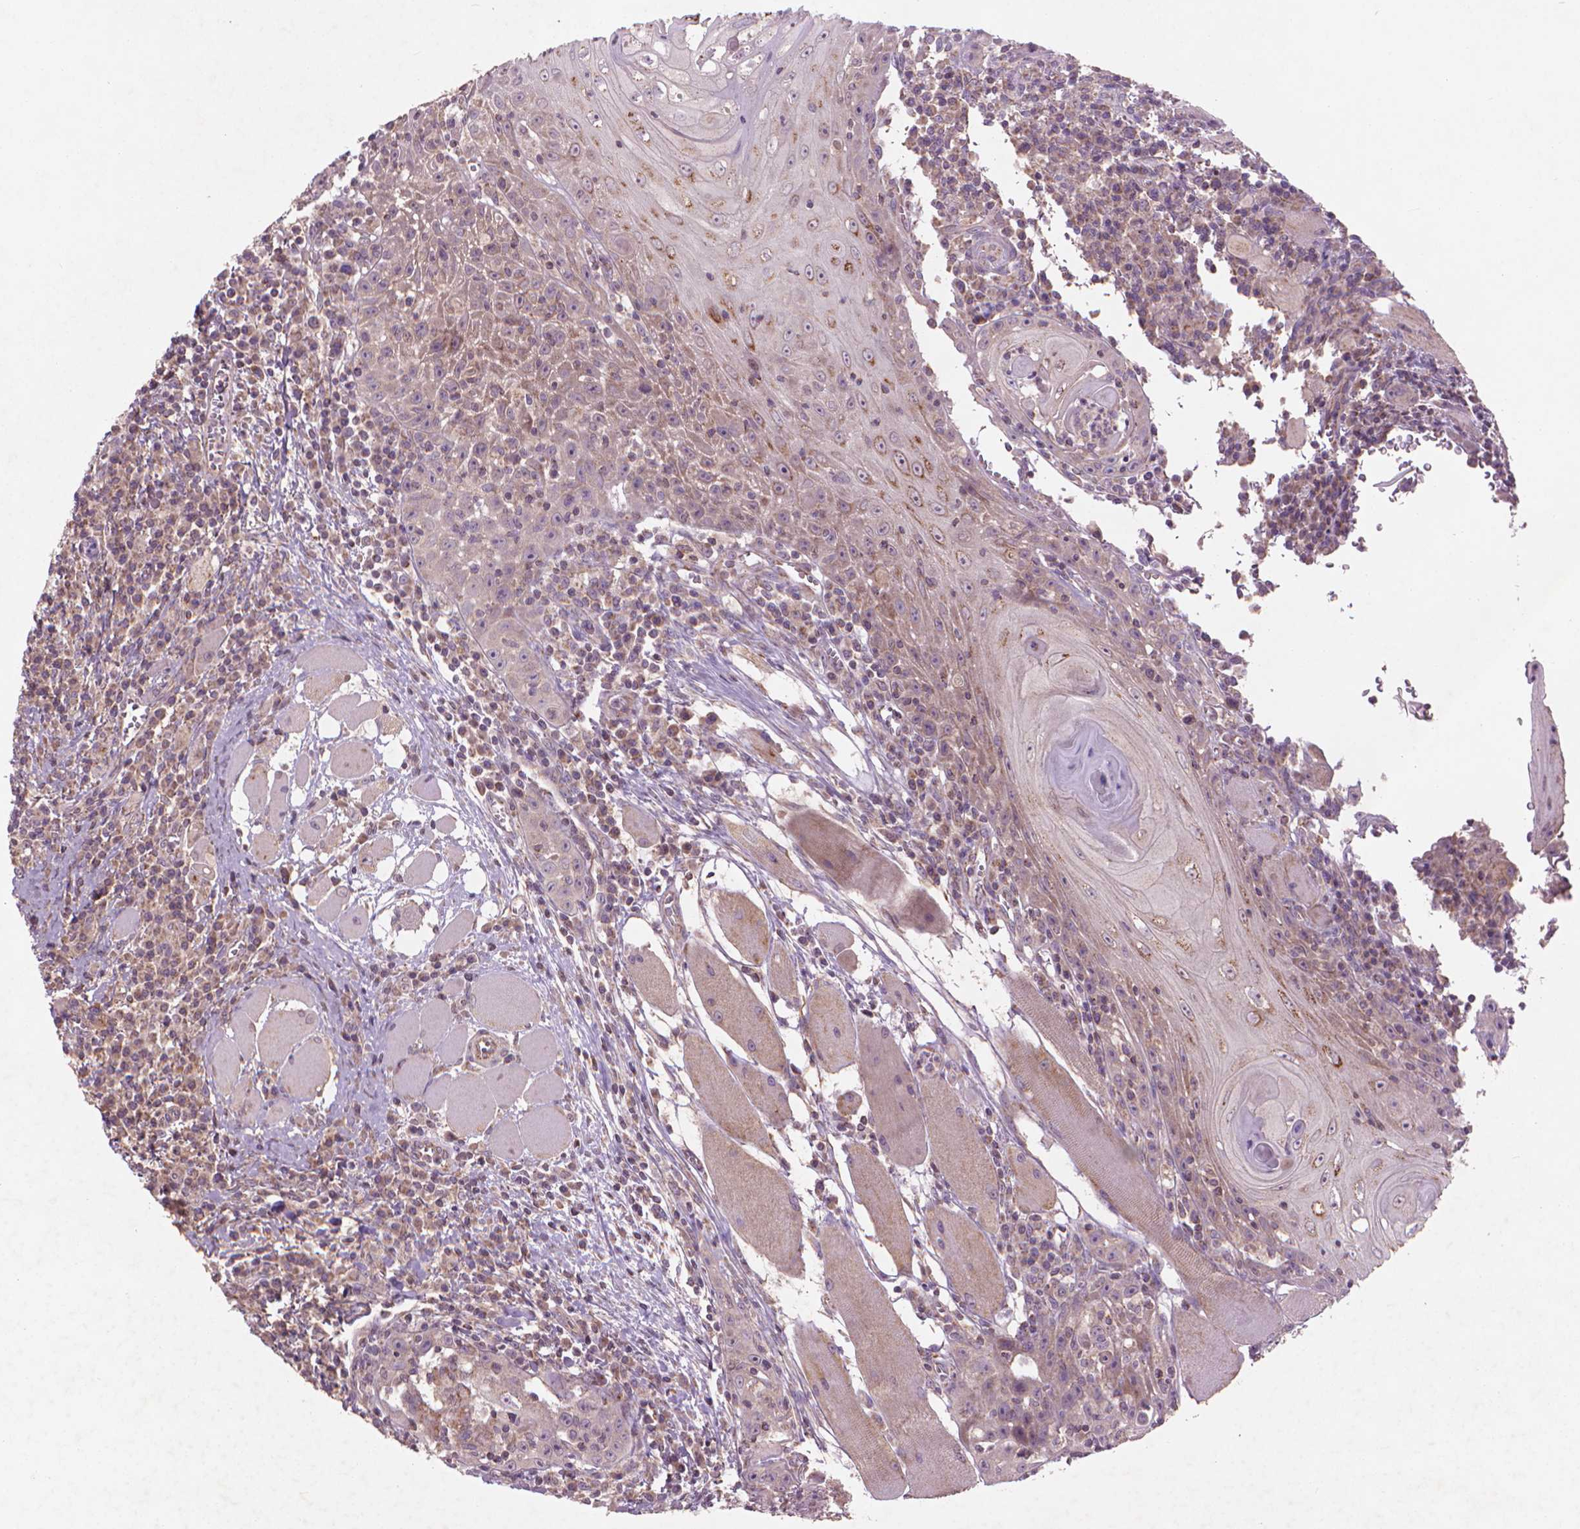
{"staining": {"intensity": "moderate", "quantity": ">75%", "location": "cytoplasmic/membranous"}, "tissue": "head and neck cancer", "cell_type": "Tumor cells", "image_type": "cancer", "snomed": [{"axis": "morphology", "description": "Normal tissue, NOS"}, {"axis": "morphology", "description": "Squamous cell carcinoma, NOS"}, {"axis": "topography", "description": "Oral tissue"}, {"axis": "topography", "description": "Head-Neck"}], "caption": "This photomicrograph shows head and neck cancer (squamous cell carcinoma) stained with immunohistochemistry (IHC) to label a protein in brown. The cytoplasmic/membranous of tumor cells show moderate positivity for the protein. Nuclei are counter-stained blue.", "gene": "NLRX1", "patient": {"sex": "male", "age": 52}}